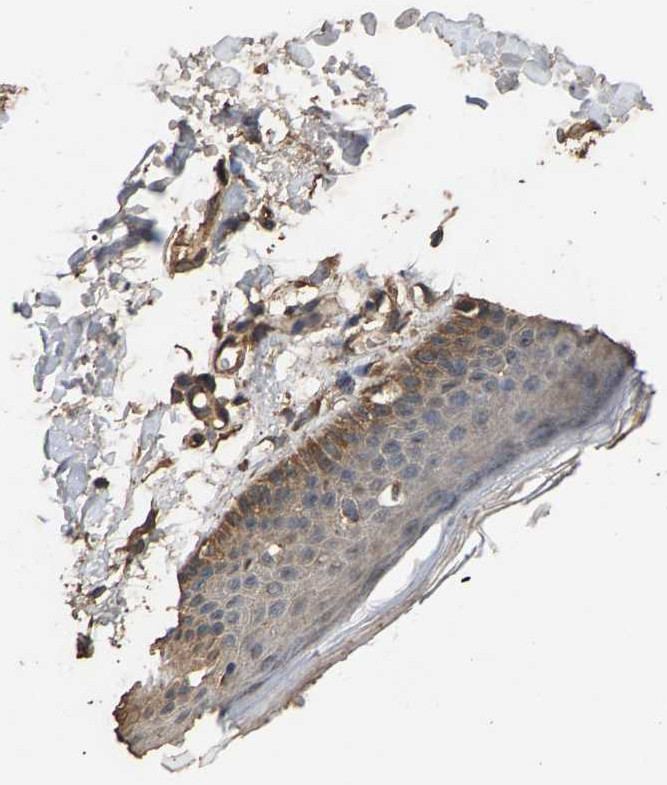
{"staining": {"intensity": "moderate", "quantity": "<25%", "location": "cytoplasmic/membranous"}, "tissue": "skin", "cell_type": "Epidermal cells", "image_type": "normal", "snomed": [{"axis": "morphology", "description": "Normal tissue, NOS"}, {"axis": "topography", "description": "Vulva"}], "caption": "Protein positivity by immunohistochemistry (IHC) reveals moderate cytoplasmic/membranous positivity in about <25% of epidermal cells in unremarkable skin. The protein of interest is shown in brown color, while the nuclei are stained blue.", "gene": "HTRA3", "patient": {"sex": "female", "age": 54}}